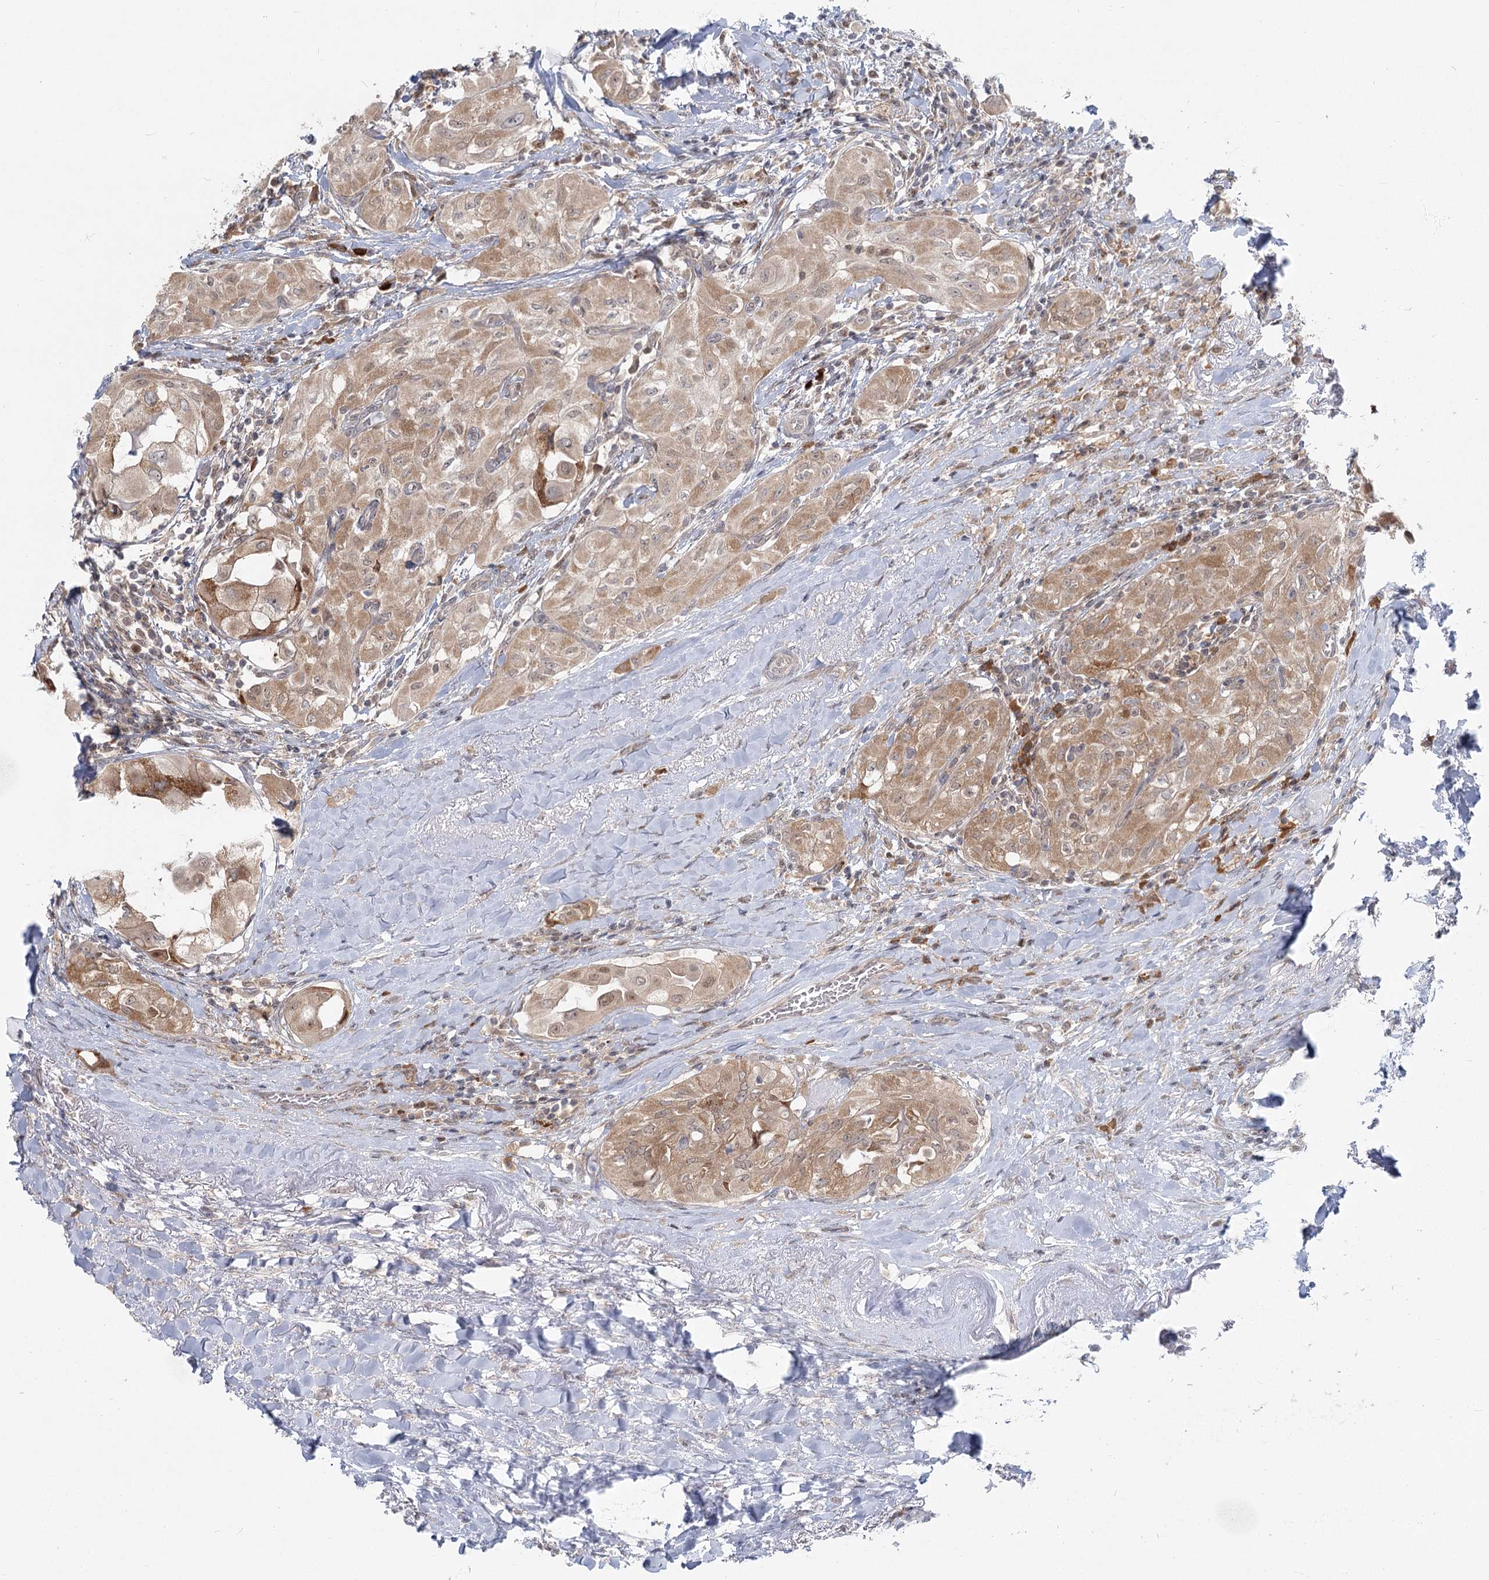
{"staining": {"intensity": "weak", "quantity": "25%-75%", "location": "cytoplasmic/membranous"}, "tissue": "thyroid cancer", "cell_type": "Tumor cells", "image_type": "cancer", "snomed": [{"axis": "morphology", "description": "Papillary adenocarcinoma, NOS"}, {"axis": "topography", "description": "Thyroid gland"}], "caption": "An immunohistochemistry (IHC) photomicrograph of tumor tissue is shown. Protein staining in brown highlights weak cytoplasmic/membranous positivity in thyroid cancer within tumor cells.", "gene": "THNSL1", "patient": {"sex": "female", "age": 59}}